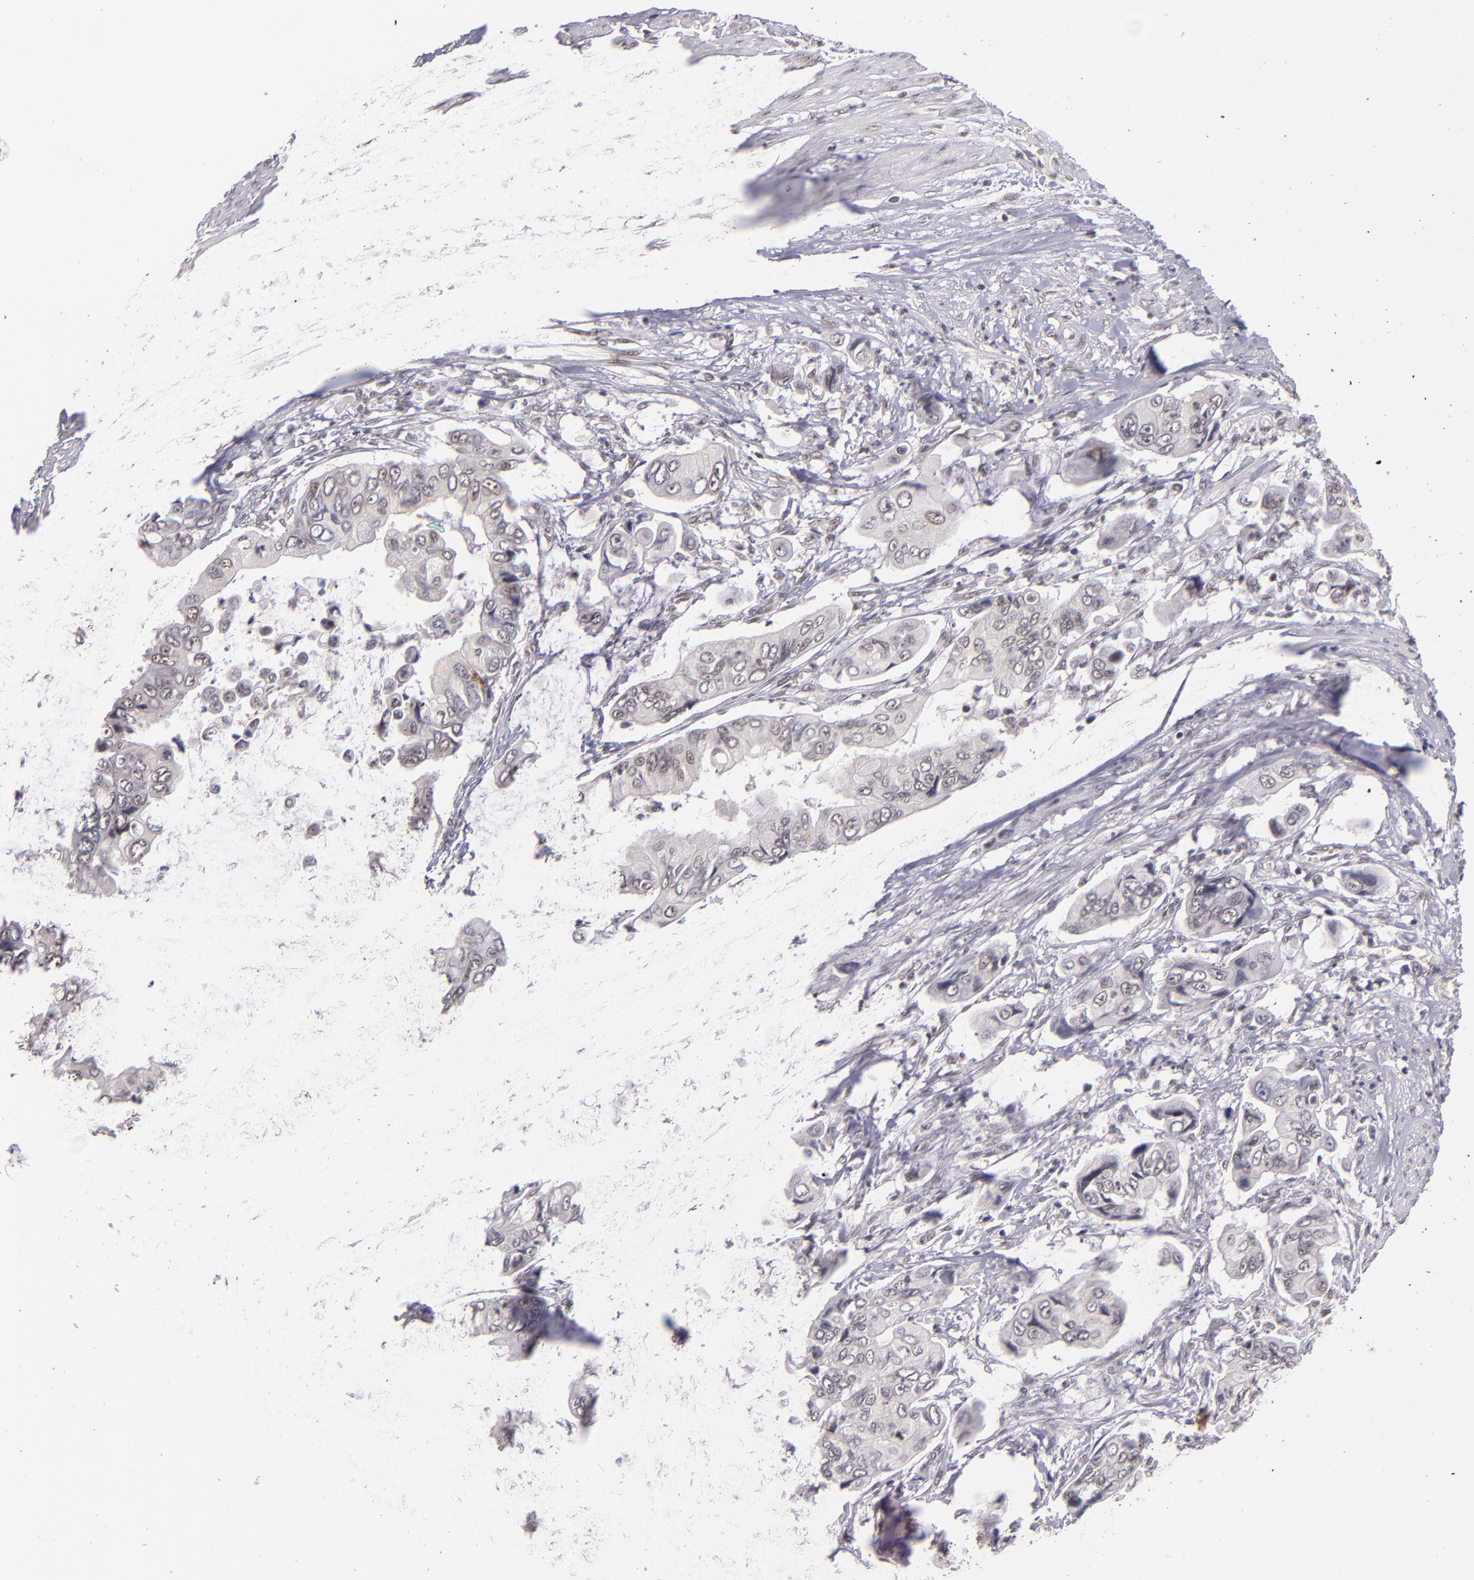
{"staining": {"intensity": "weak", "quantity": "<25%", "location": "nuclear"}, "tissue": "stomach cancer", "cell_type": "Tumor cells", "image_type": "cancer", "snomed": [{"axis": "morphology", "description": "Adenocarcinoma, NOS"}, {"axis": "topography", "description": "Stomach, upper"}], "caption": "High power microscopy histopathology image of an immunohistochemistry (IHC) photomicrograph of stomach cancer, revealing no significant positivity in tumor cells. (Immunohistochemistry (ihc), brightfield microscopy, high magnification).", "gene": "ZNF148", "patient": {"sex": "male", "age": 80}}